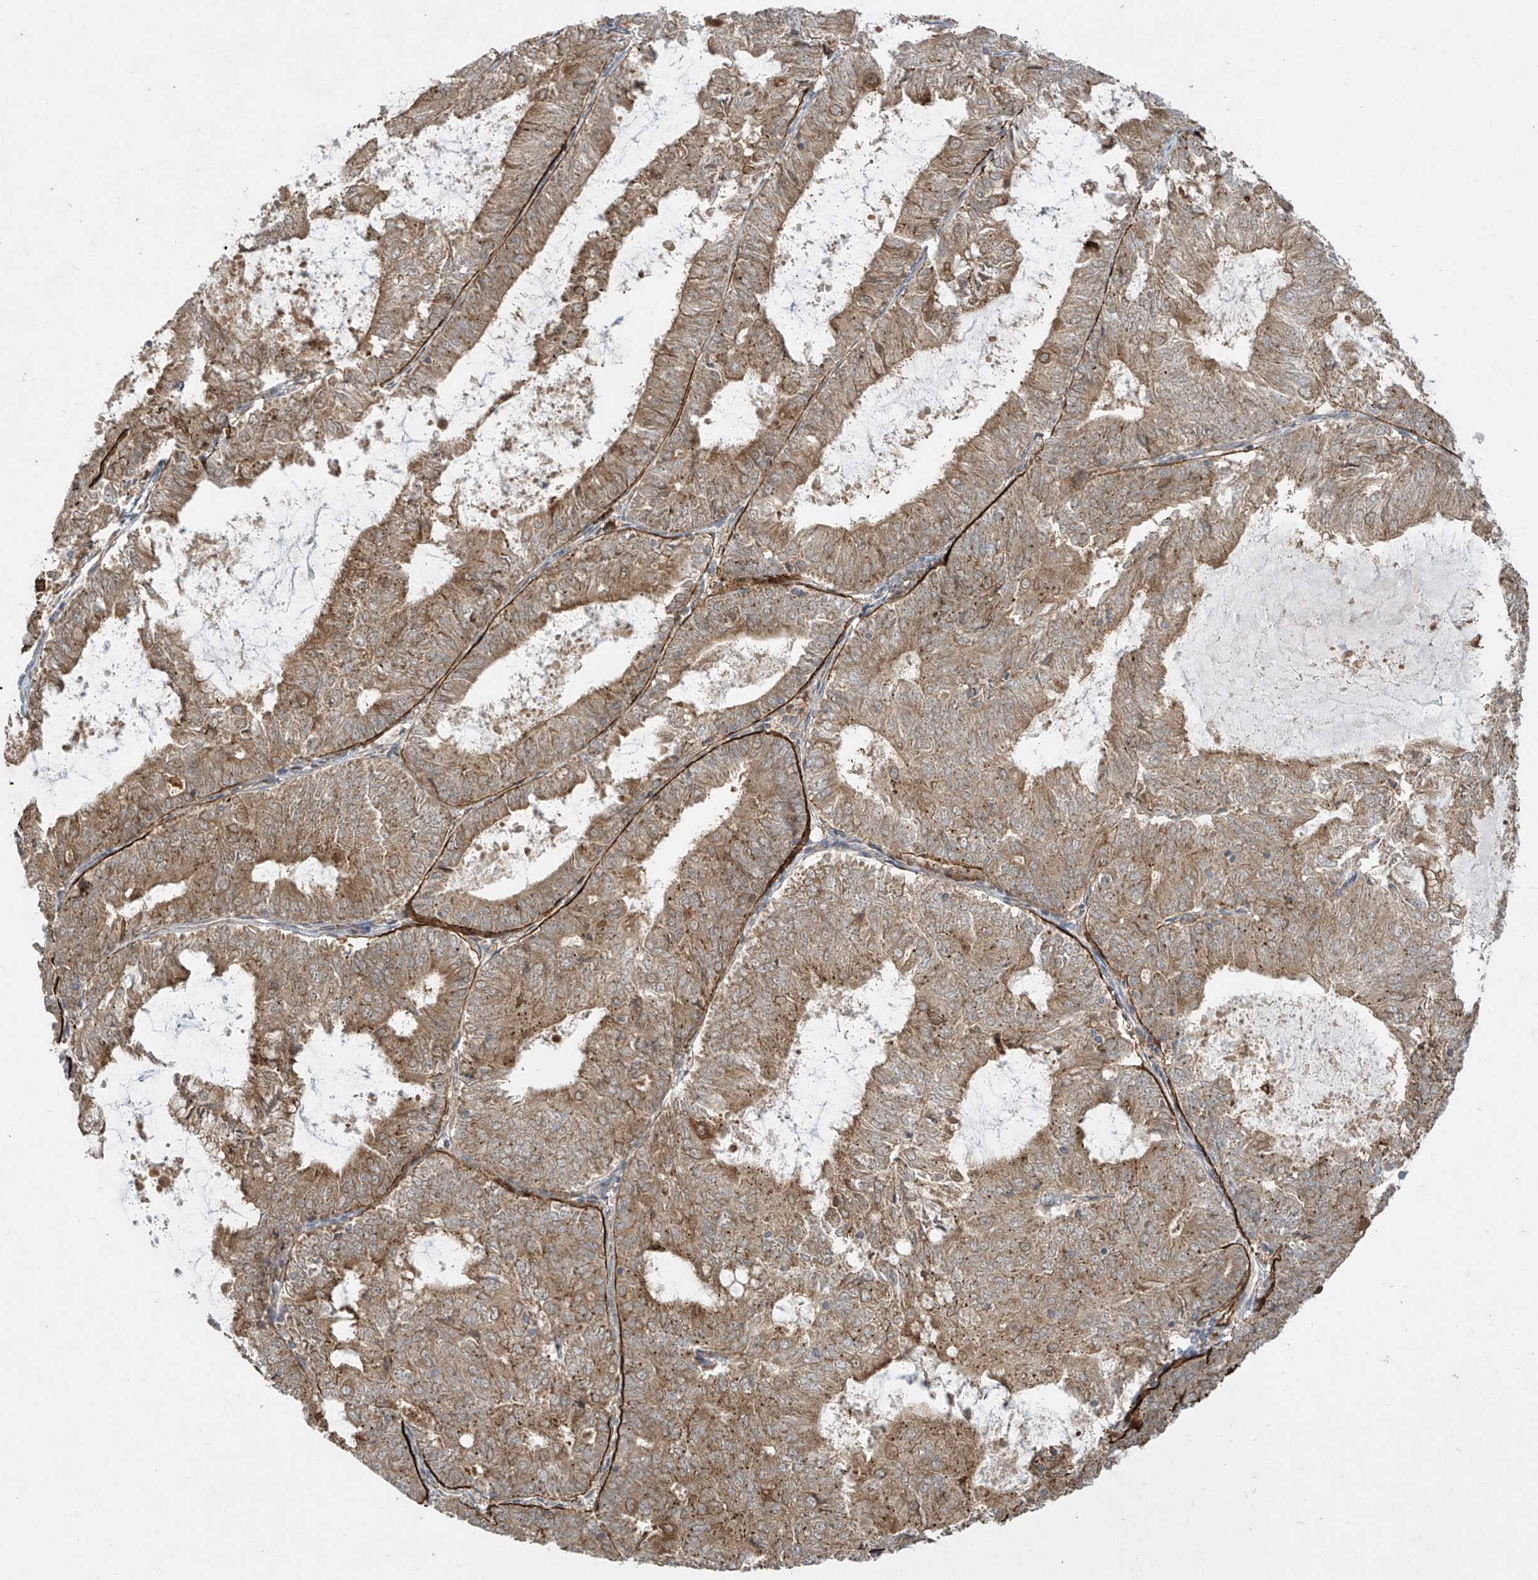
{"staining": {"intensity": "moderate", "quantity": ">75%", "location": "cytoplasmic/membranous"}, "tissue": "endometrial cancer", "cell_type": "Tumor cells", "image_type": "cancer", "snomed": [{"axis": "morphology", "description": "Adenocarcinoma, NOS"}, {"axis": "topography", "description": "Endometrium"}], "caption": "Tumor cells display moderate cytoplasmic/membranous staining in about >75% of cells in endometrial adenocarcinoma.", "gene": "PPAT", "patient": {"sex": "female", "age": 57}}